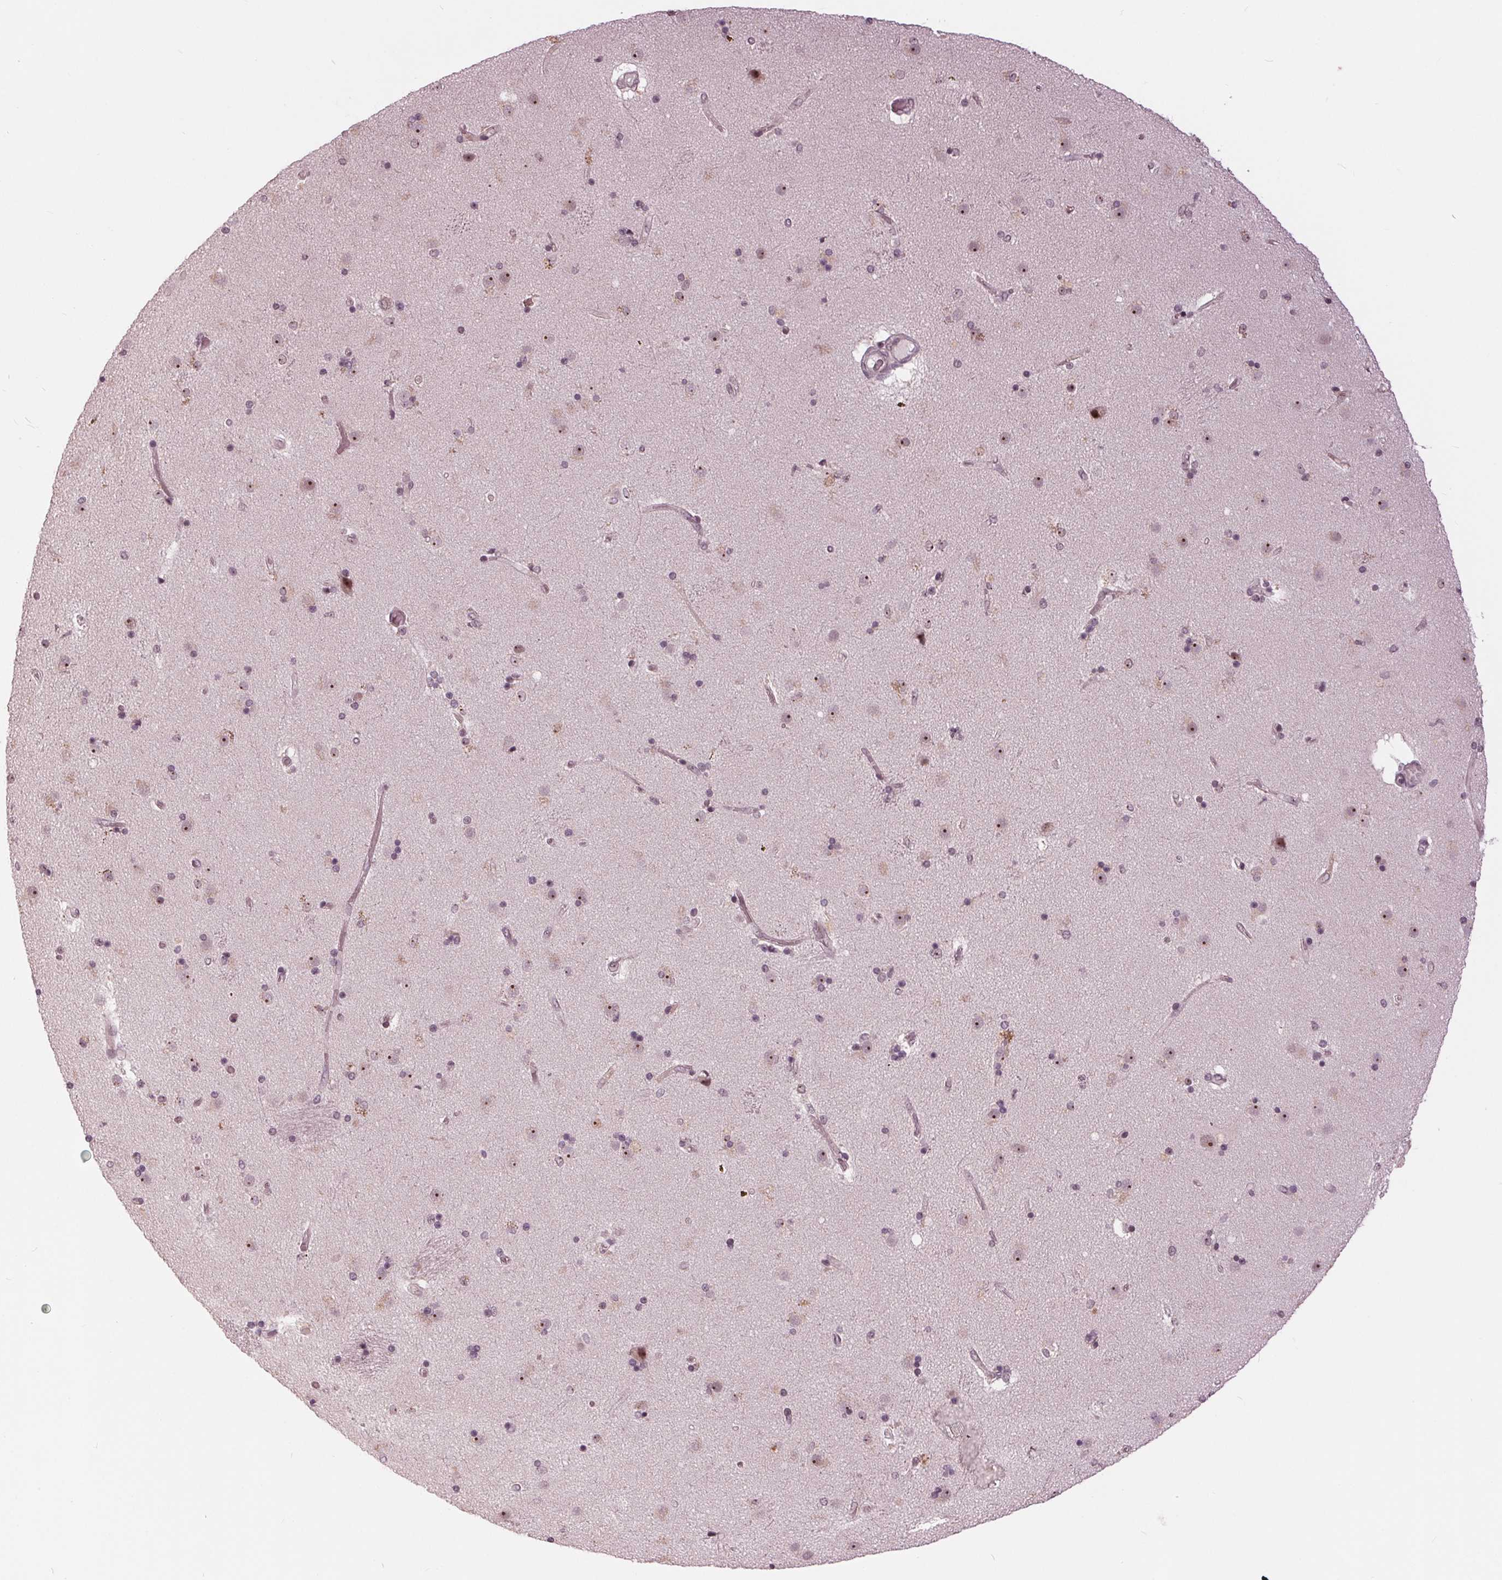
{"staining": {"intensity": "weak", "quantity": "25%-75%", "location": "nuclear"}, "tissue": "caudate", "cell_type": "Glial cells", "image_type": "normal", "snomed": [{"axis": "morphology", "description": "Normal tissue, NOS"}, {"axis": "topography", "description": "Lateral ventricle wall"}], "caption": "A histopathology image of human caudate stained for a protein exhibits weak nuclear brown staining in glial cells.", "gene": "SLX4", "patient": {"sex": "female", "age": 71}}